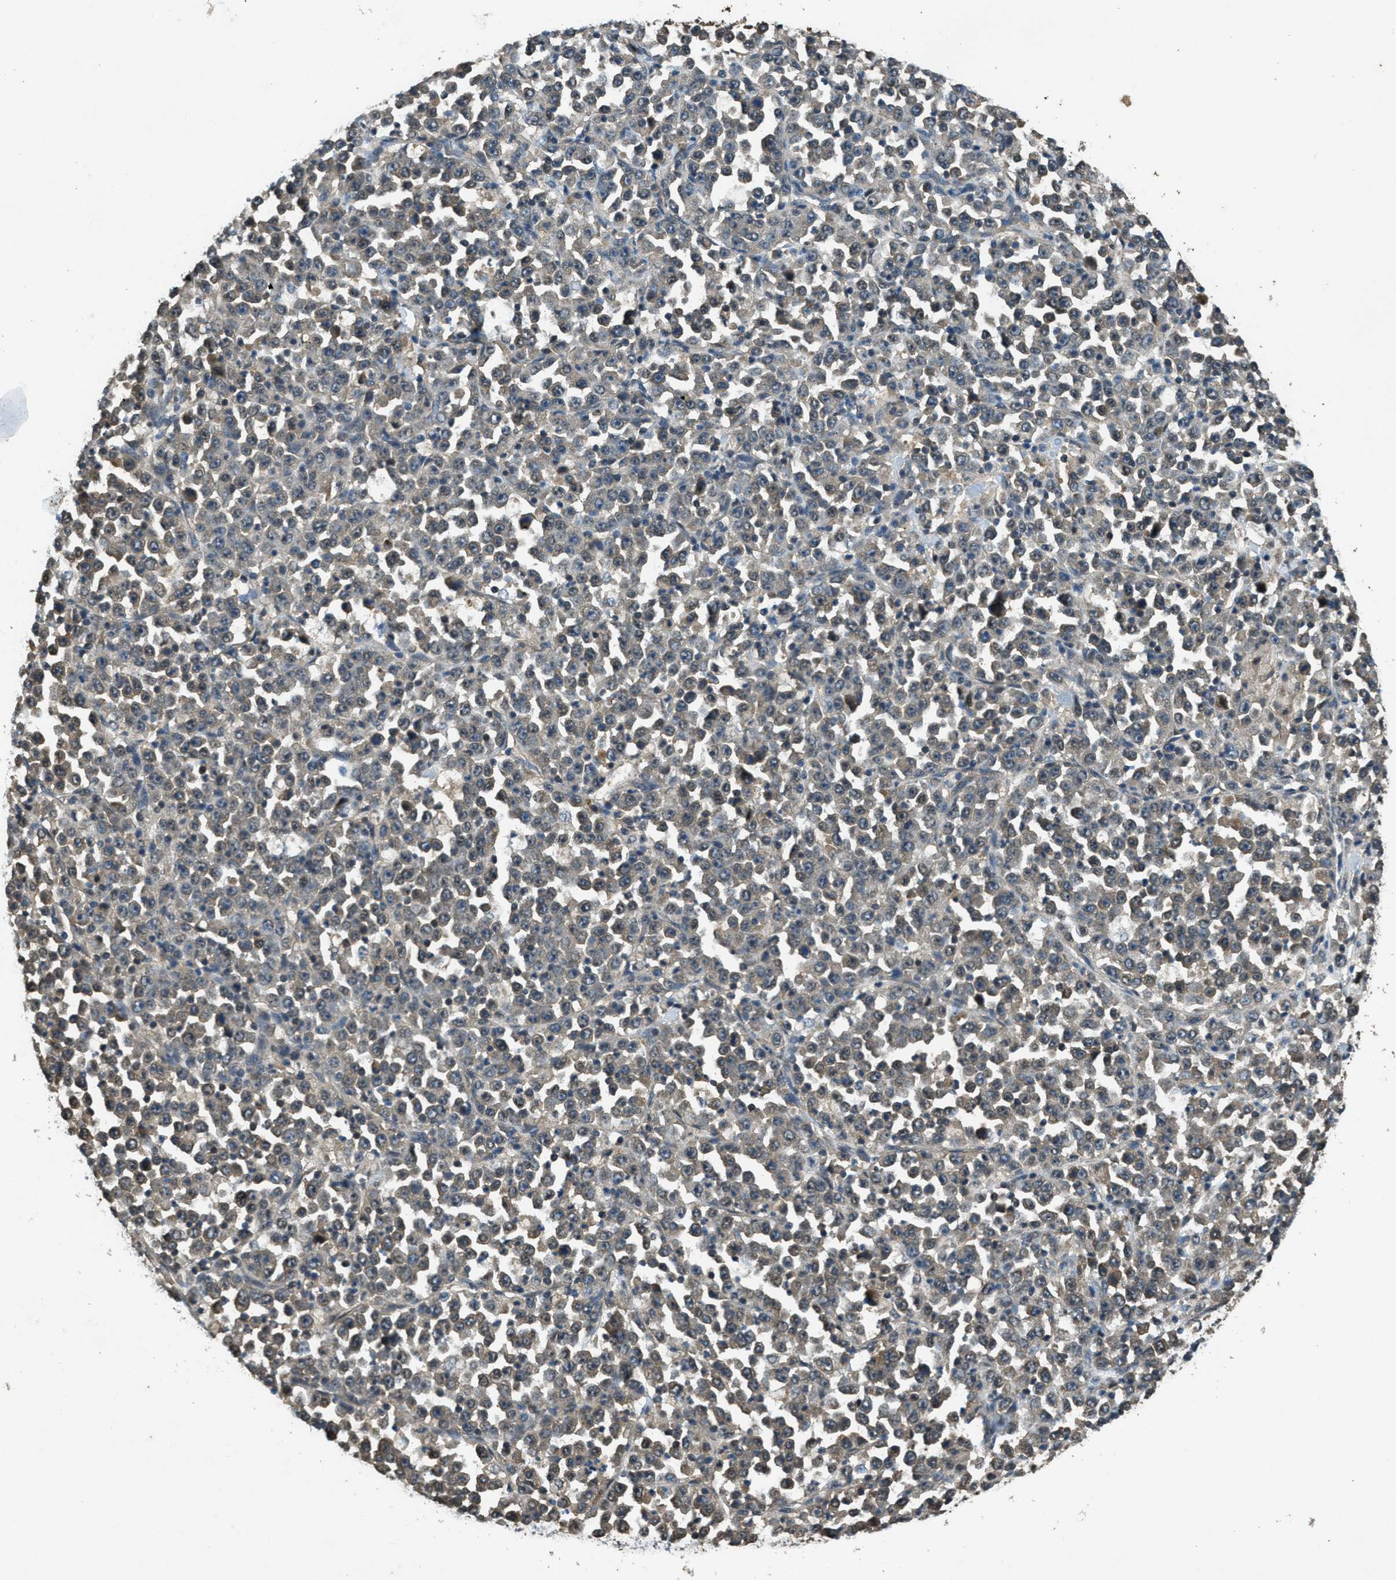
{"staining": {"intensity": "weak", "quantity": "<25%", "location": "cytoplasmic/membranous"}, "tissue": "stomach cancer", "cell_type": "Tumor cells", "image_type": "cancer", "snomed": [{"axis": "morphology", "description": "Normal tissue, NOS"}, {"axis": "morphology", "description": "Adenocarcinoma, NOS"}, {"axis": "topography", "description": "Stomach, upper"}, {"axis": "topography", "description": "Stomach"}], "caption": "Immunohistochemical staining of human adenocarcinoma (stomach) exhibits no significant expression in tumor cells.", "gene": "DUSP6", "patient": {"sex": "male", "age": 59}}